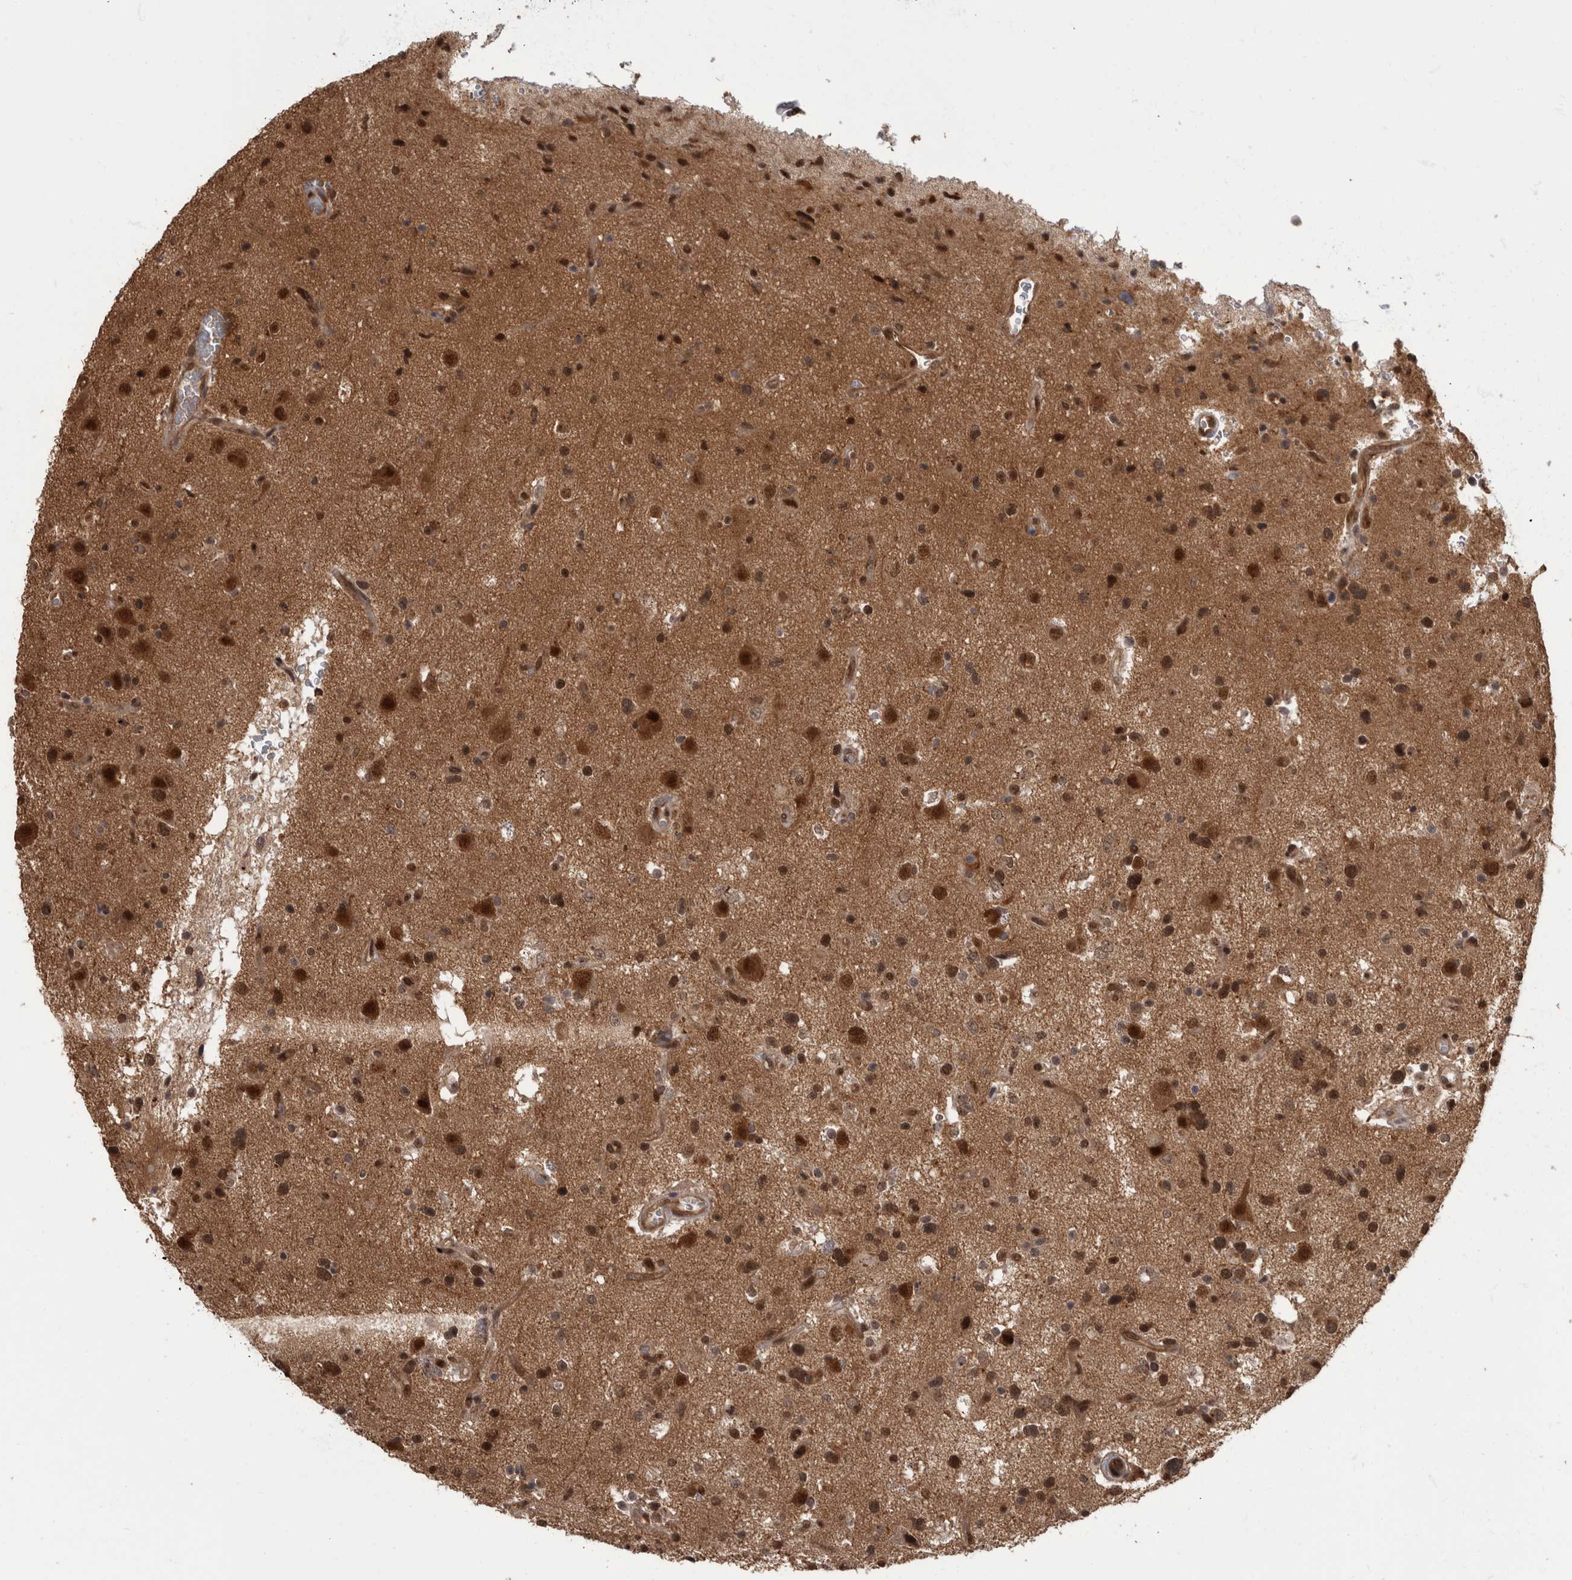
{"staining": {"intensity": "strong", "quantity": ">75%", "location": "cytoplasmic/membranous,nuclear"}, "tissue": "glioma", "cell_type": "Tumor cells", "image_type": "cancer", "snomed": [{"axis": "morphology", "description": "Glioma, malignant, High grade"}, {"axis": "topography", "description": "Brain"}], "caption": "High-magnification brightfield microscopy of malignant glioma (high-grade) stained with DAB (3,3'-diaminobenzidine) (brown) and counterstained with hematoxylin (blue). tumor cells exhibit strong cytoplasmic/membranous and nuclear staining is seen in about>75% of cells.", "gene": "AKT3", "patient": {"sex": "male", "age": 33}}